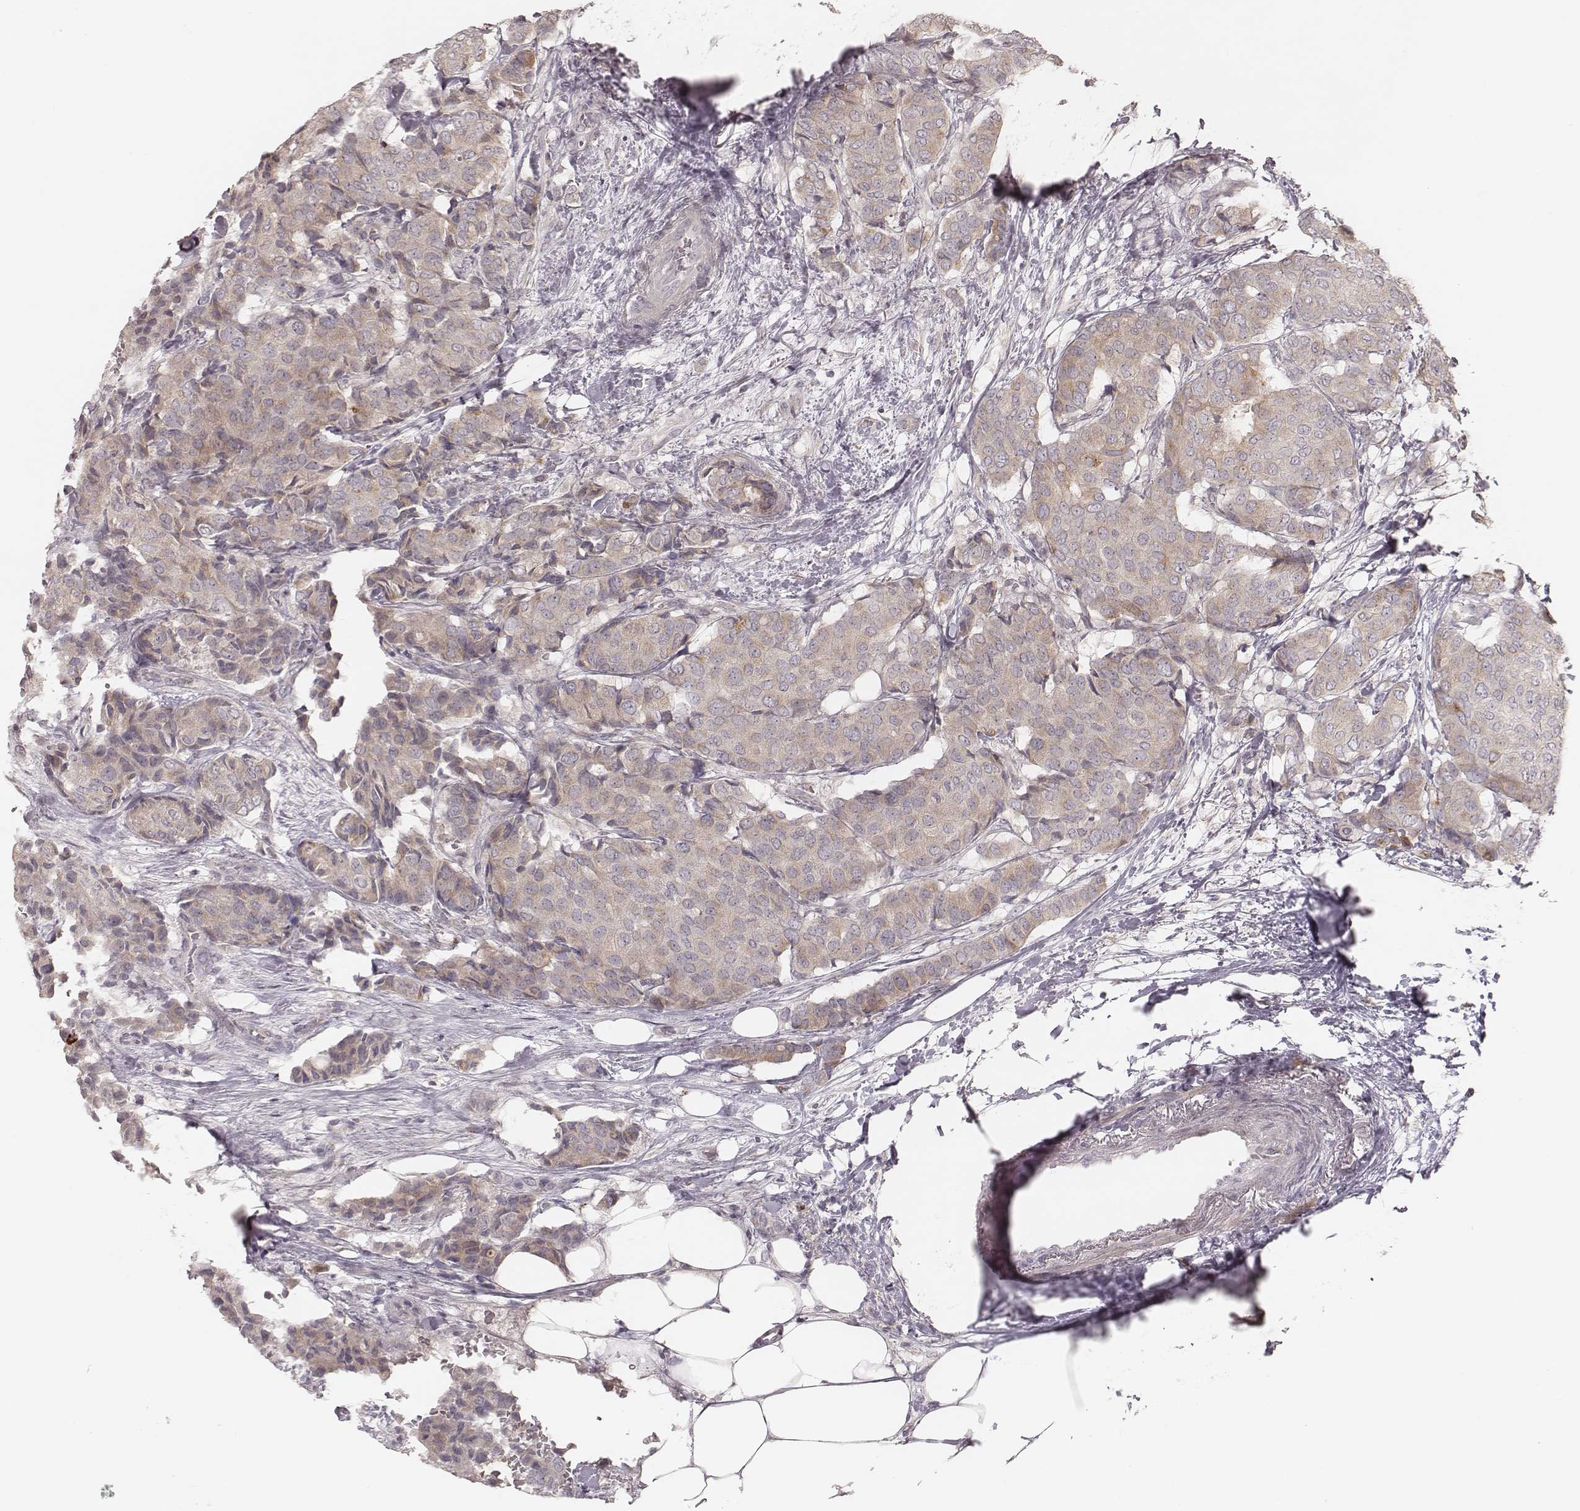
{"staining": {"intensity": "moderate", "quantity": "<25%", "location": "cytoplasmic/membranous"}, "tissue": "breast cancer", "cell_type": "Tumor cells", "image_type": "cancer", "snomed": [{"axis": "morphology", "description": "Duct carcinoma"}, {"axis": "topography", "description": "Breast"}], "caption": "Immunohistochemical staining of breast cancer shows low levels of moderate cytoplasmic/membranous expression in approximately <25% of tumor cells.", "gene": "ABCA7", "patient": {"sex": "female", "age": 75}}